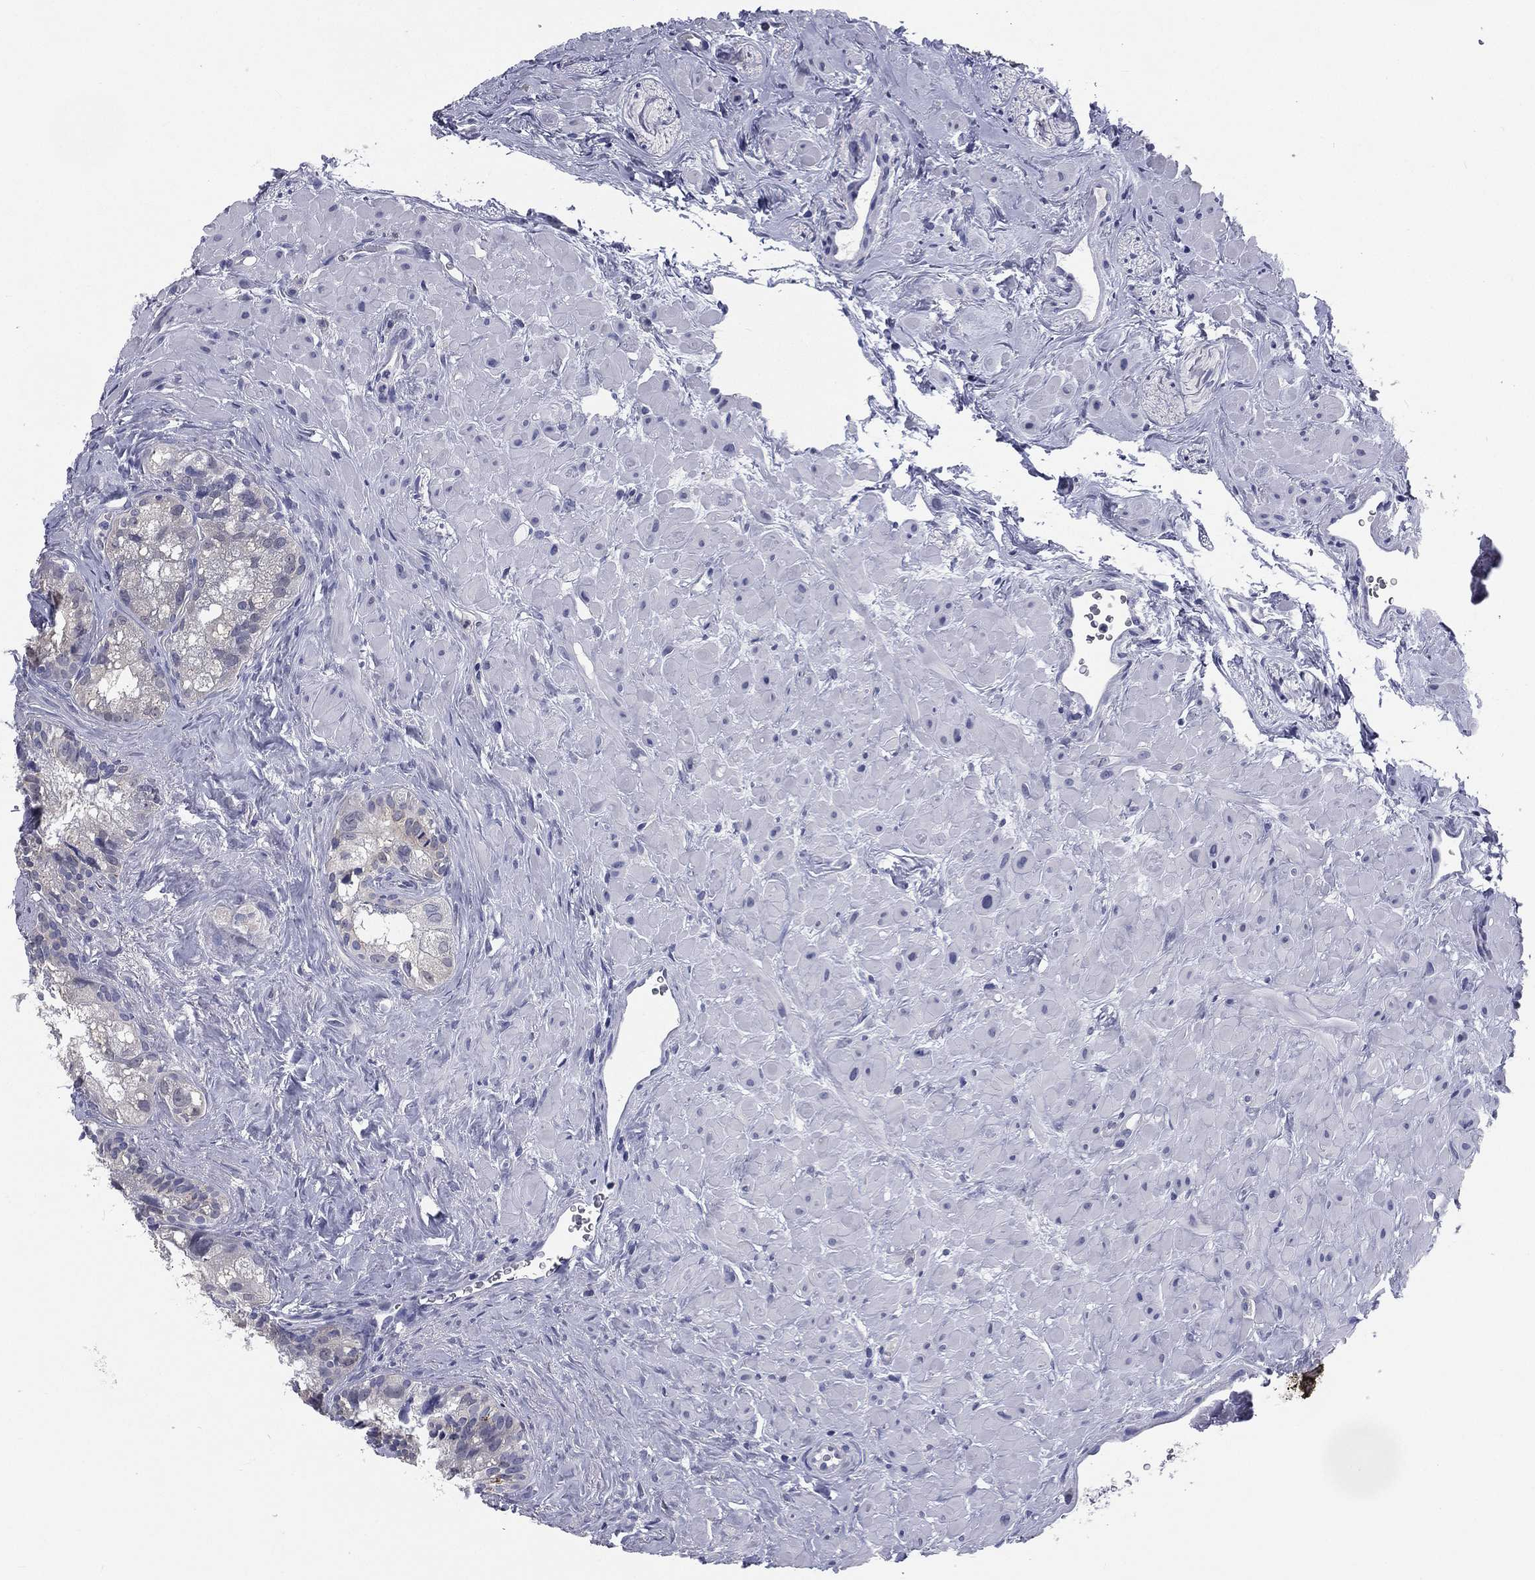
{"staining": {"intensity": "negative", "quantity": "none", "location": "none"}, "tissue": "seminal vesicle", "cell_type": "Glandular cells", "image_type": "normal", "snomed": [{"axis": "morphology", "description": "Normal tissue, NOS"}, {"axis": "topography", "description": "Seminal veicle"}], "caption": "Immunohistochemistry of unremarkable human seminal vesicle reveals no positivity in glandular cells.", "gene": "IFT27", "patient": {"sex": "male", "age": 72}}